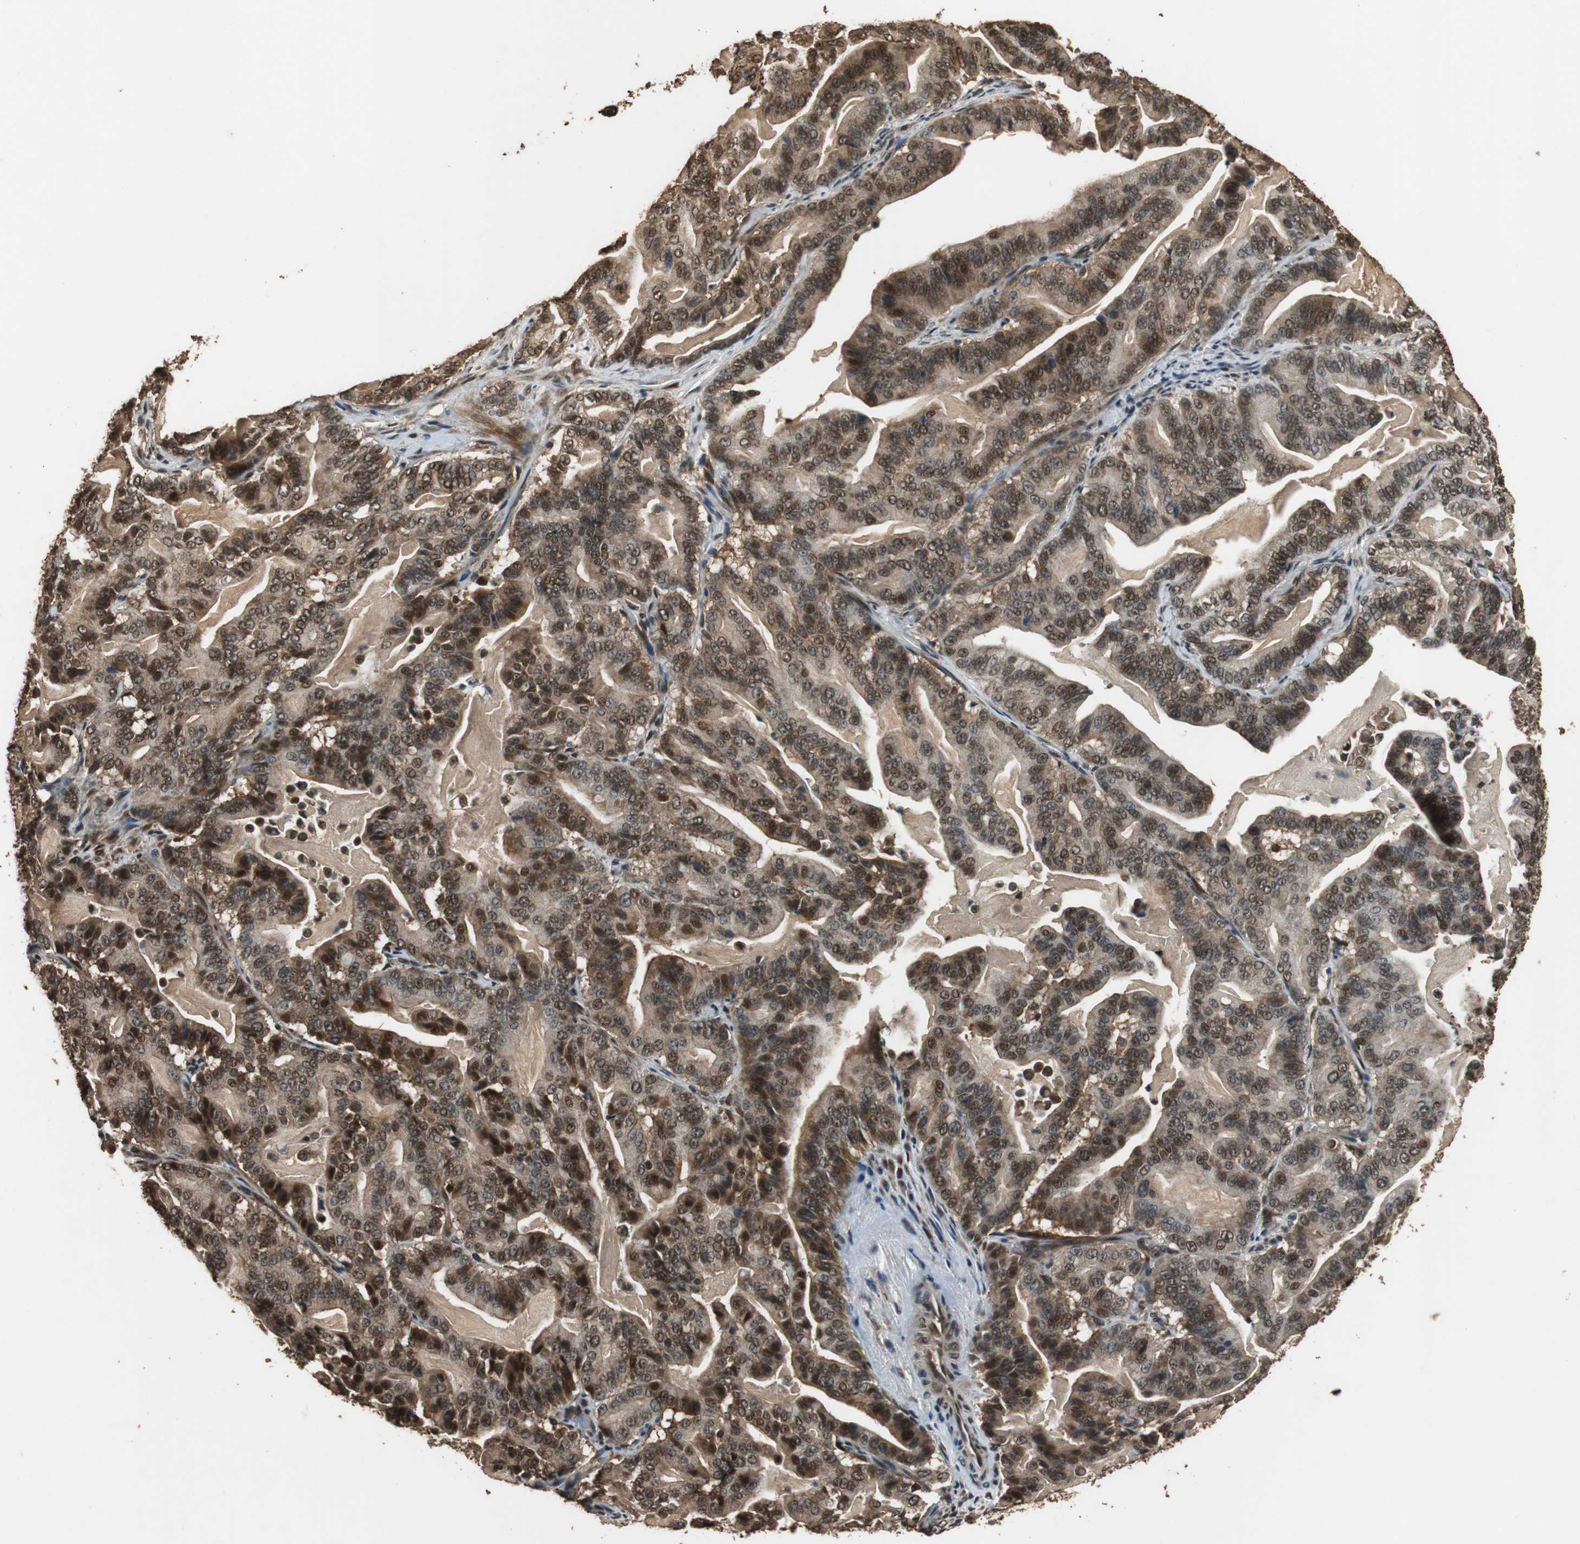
{"staining": {"intensity": "strong", "quantity": ">75%", "location": "cytoplasmic/membranous,nuclear"}, "tissue": "pancreatic cancer", "cell_type": "Tumor cells", "image_type": "cancer", "snomed": [{"axis": "morphology", "description": "Adenocarcinoma, NOS"}, {"axis": "topography", "description": "Pancreas"}], "caption": "The photomicrograph exhibits immunohistochemical staining of pancreatic adenocarcinoma. There is strong cytoplasmic/membranous and nuclear expression is appreciated in about >75% of tumor cells. The staining is performed using DAB (3,3'-diaminobenzidine) brown chromogen to label protein expression. The nuclei are counter-stained blue using hematoxylin.", "gene": "ZNF18", "patient": {"sex": "male", "age": 63}}